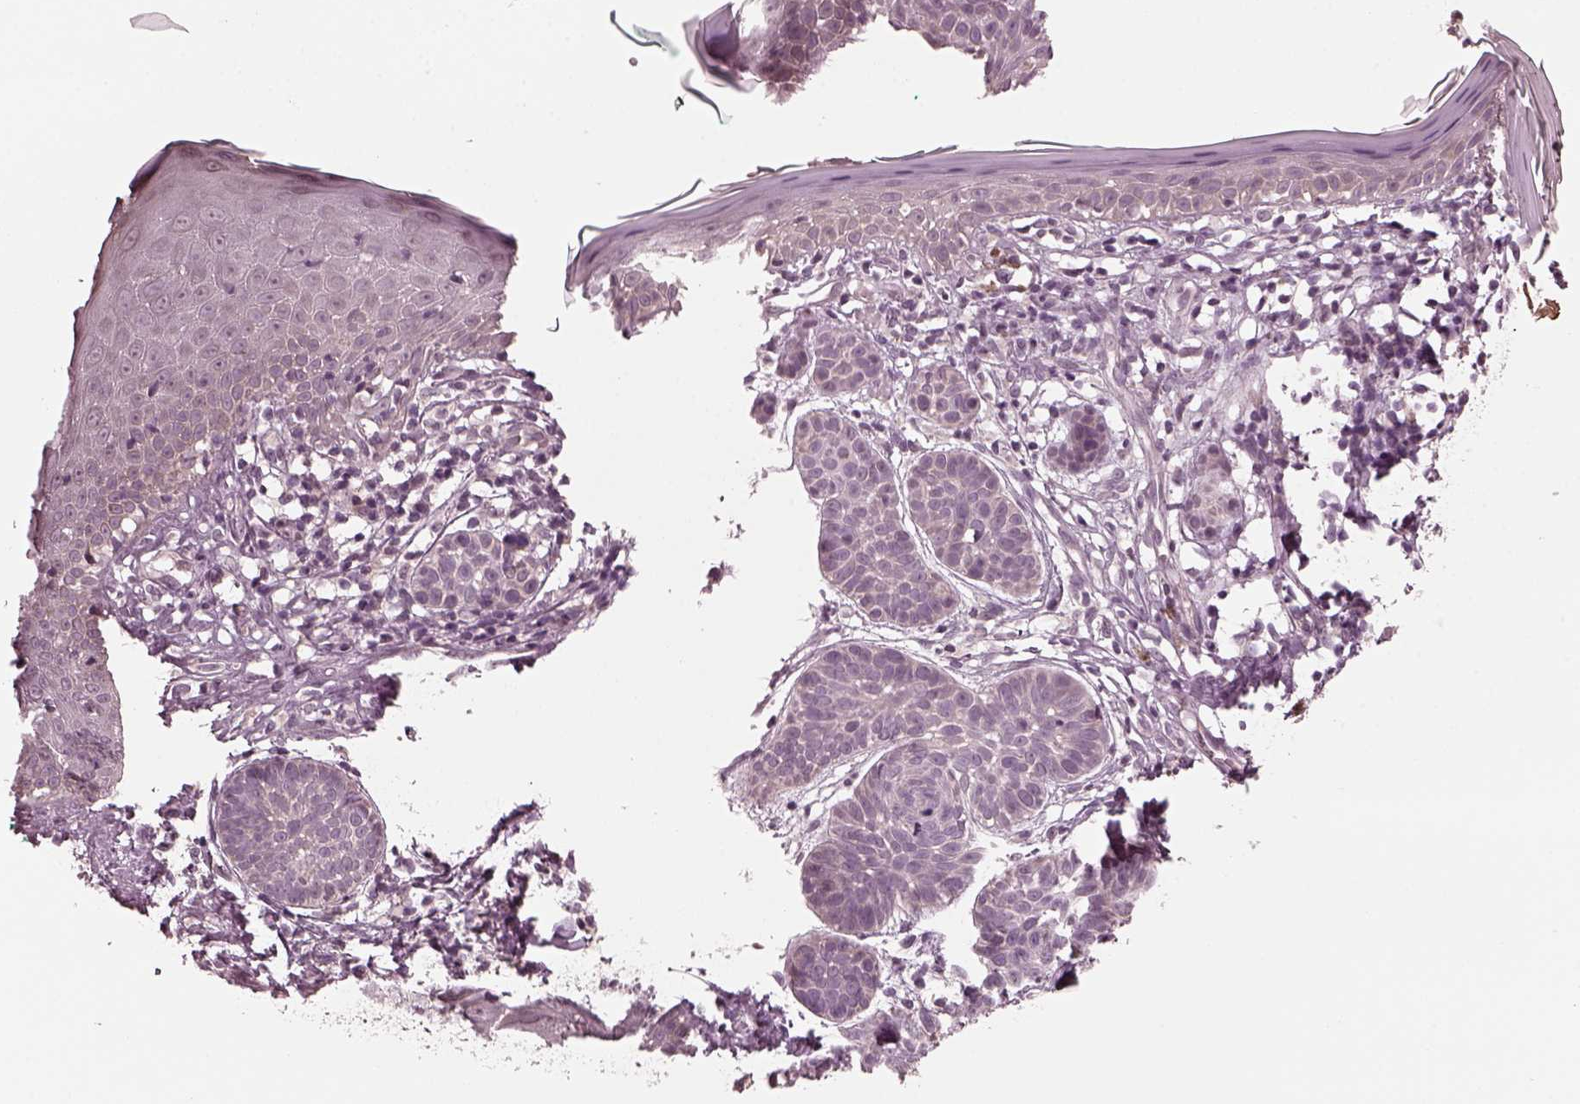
{"staining": {"intensity": "negative", "quantity": "none", "location": "none"}, "tissue": "skin cancer", "cell_type": "Tumor cells", "image_type": "cancer", "snomed": [{"axis": "morphology", "description": "Basal cell carcinoma"}, {"axis": "topography", "description": "Skin"}], "caption": "An IHC image of basal cell carcinoma (skin) is shown. There is no staining in tumor cells of basal cell carcinoma (skin).", "gene": "RGS7", "patient": {"sex": "male", "age": 85}}